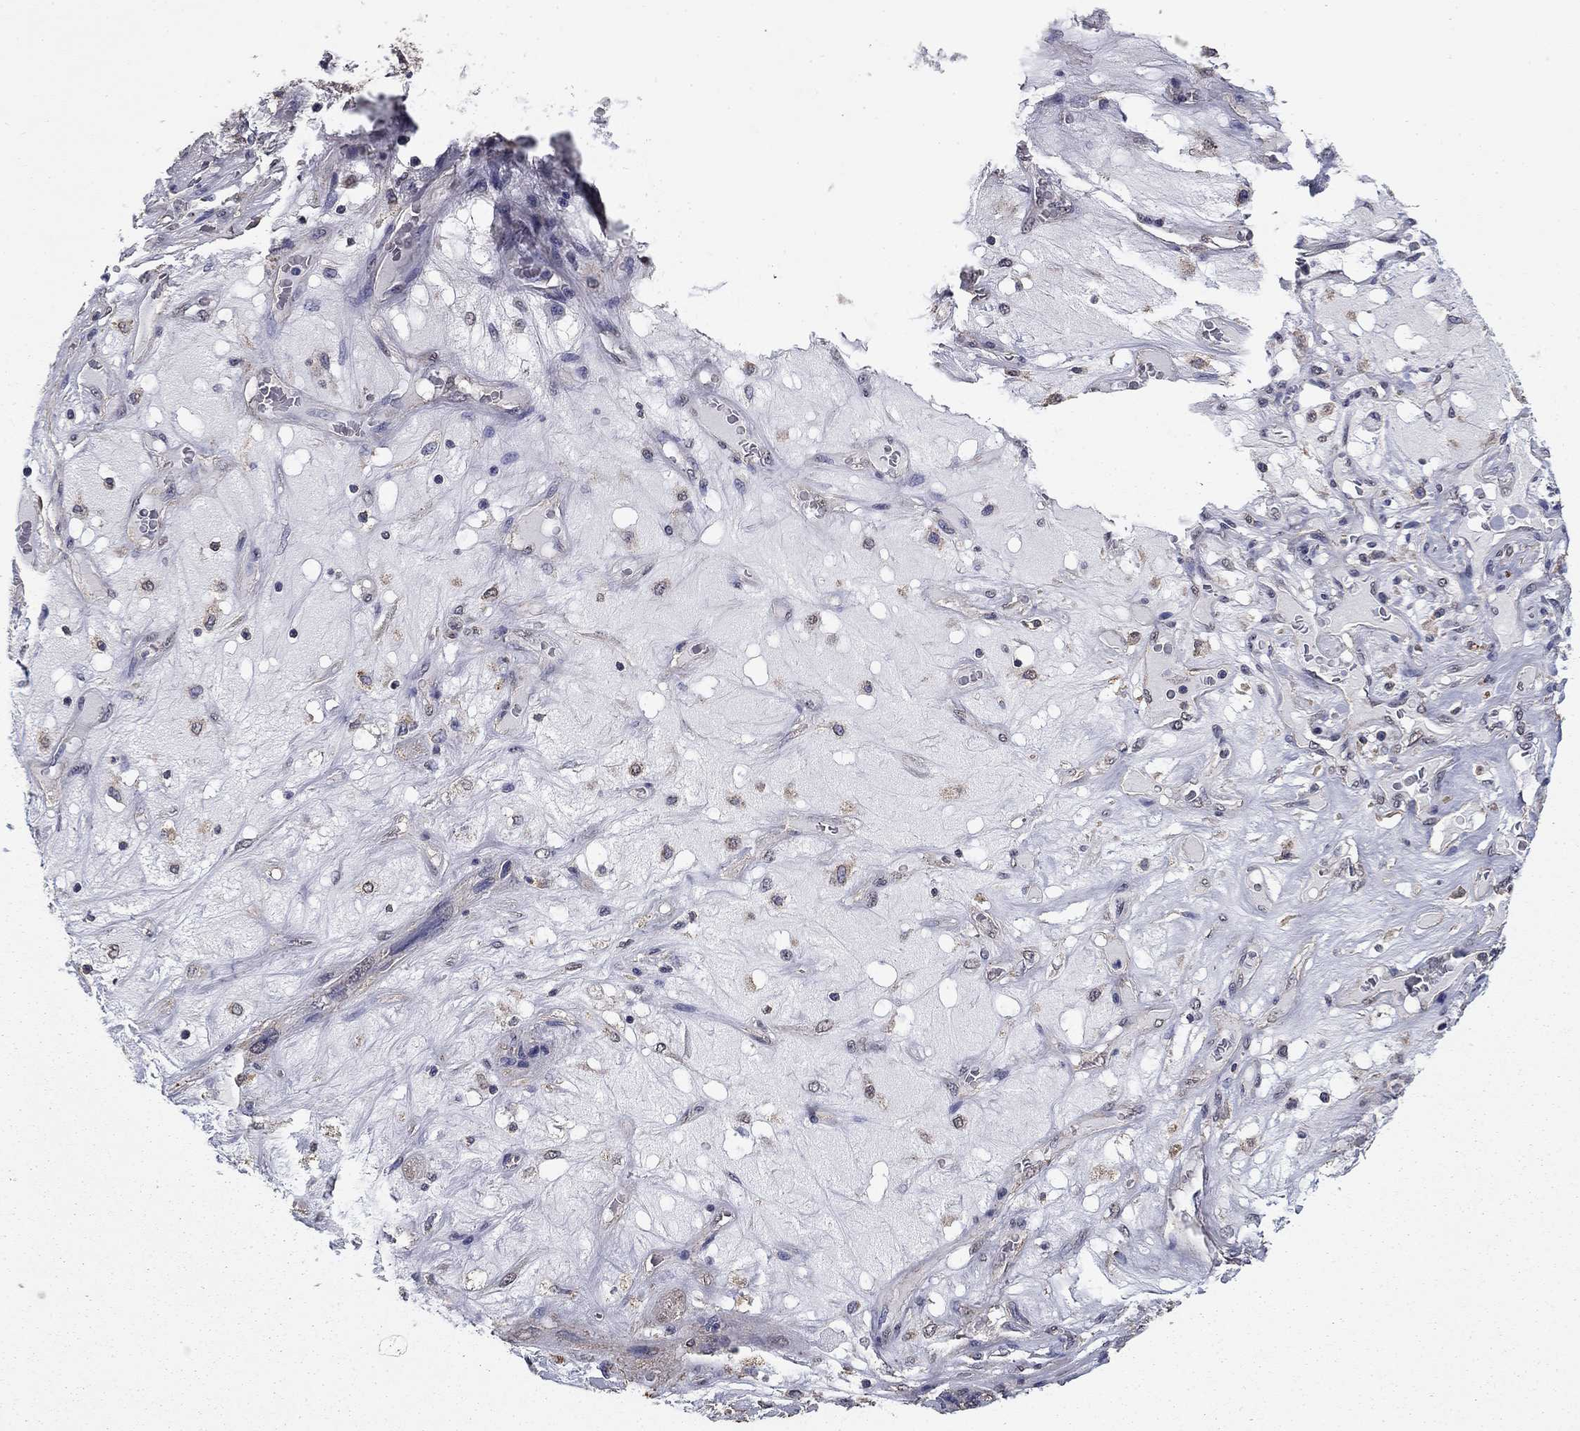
{"staining": {"intensity": "negative", "quantity": "none", "location": "none"}, "tissue": "lung cancer", "cell_type": "Tumor cells", "image_type": "cancer", "snomed": [{"axis": "morphology", "description": "Squamous cell carcinoma, NOS"}, {"axis": "topography", "description": "Lung"}], "caption": "Human squamous cell carcinoma (lung) stained for a protein using IHC exhibits no expression in tumor cells.", "gene": "MFAP3L", "patient": {"sex": "female", "age": 70}}